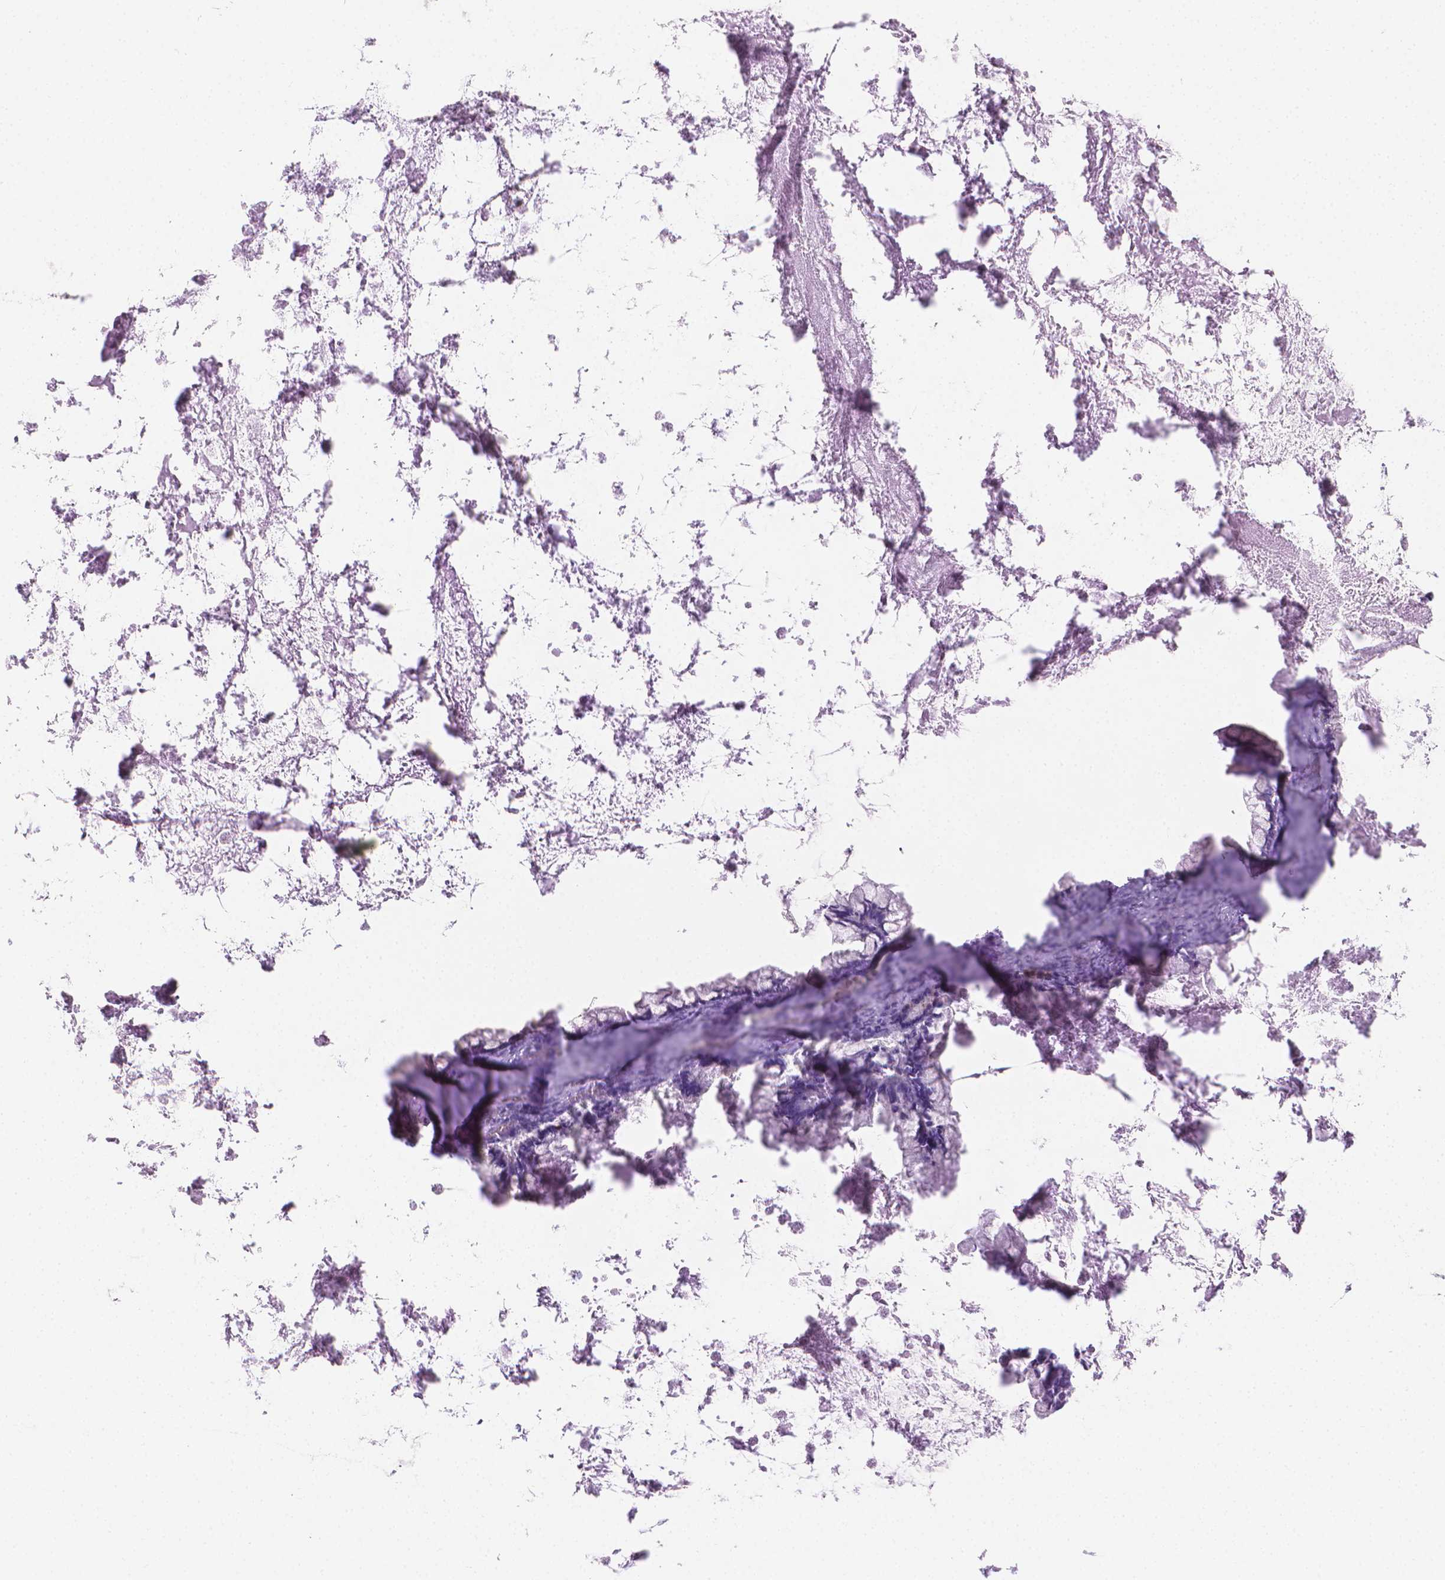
{"staining": {"intensity": "negative", "quantity": "none", "location": "none"}, "tissue": "ovarian cancer", "cell_type": "Tumor cells", "image_type": "cancer", "snomed": [{"axis": "morphology", "description": "Cystadenocarcinoma, mucinous, NOS"}, {"axis": "topography", "description": "Ovary"}], "caption": "The image displays no significant expression in tumor cells of ovarian cancer.", "gene": "GSDMA", "patient": {"sex": "female", "age": 67}}